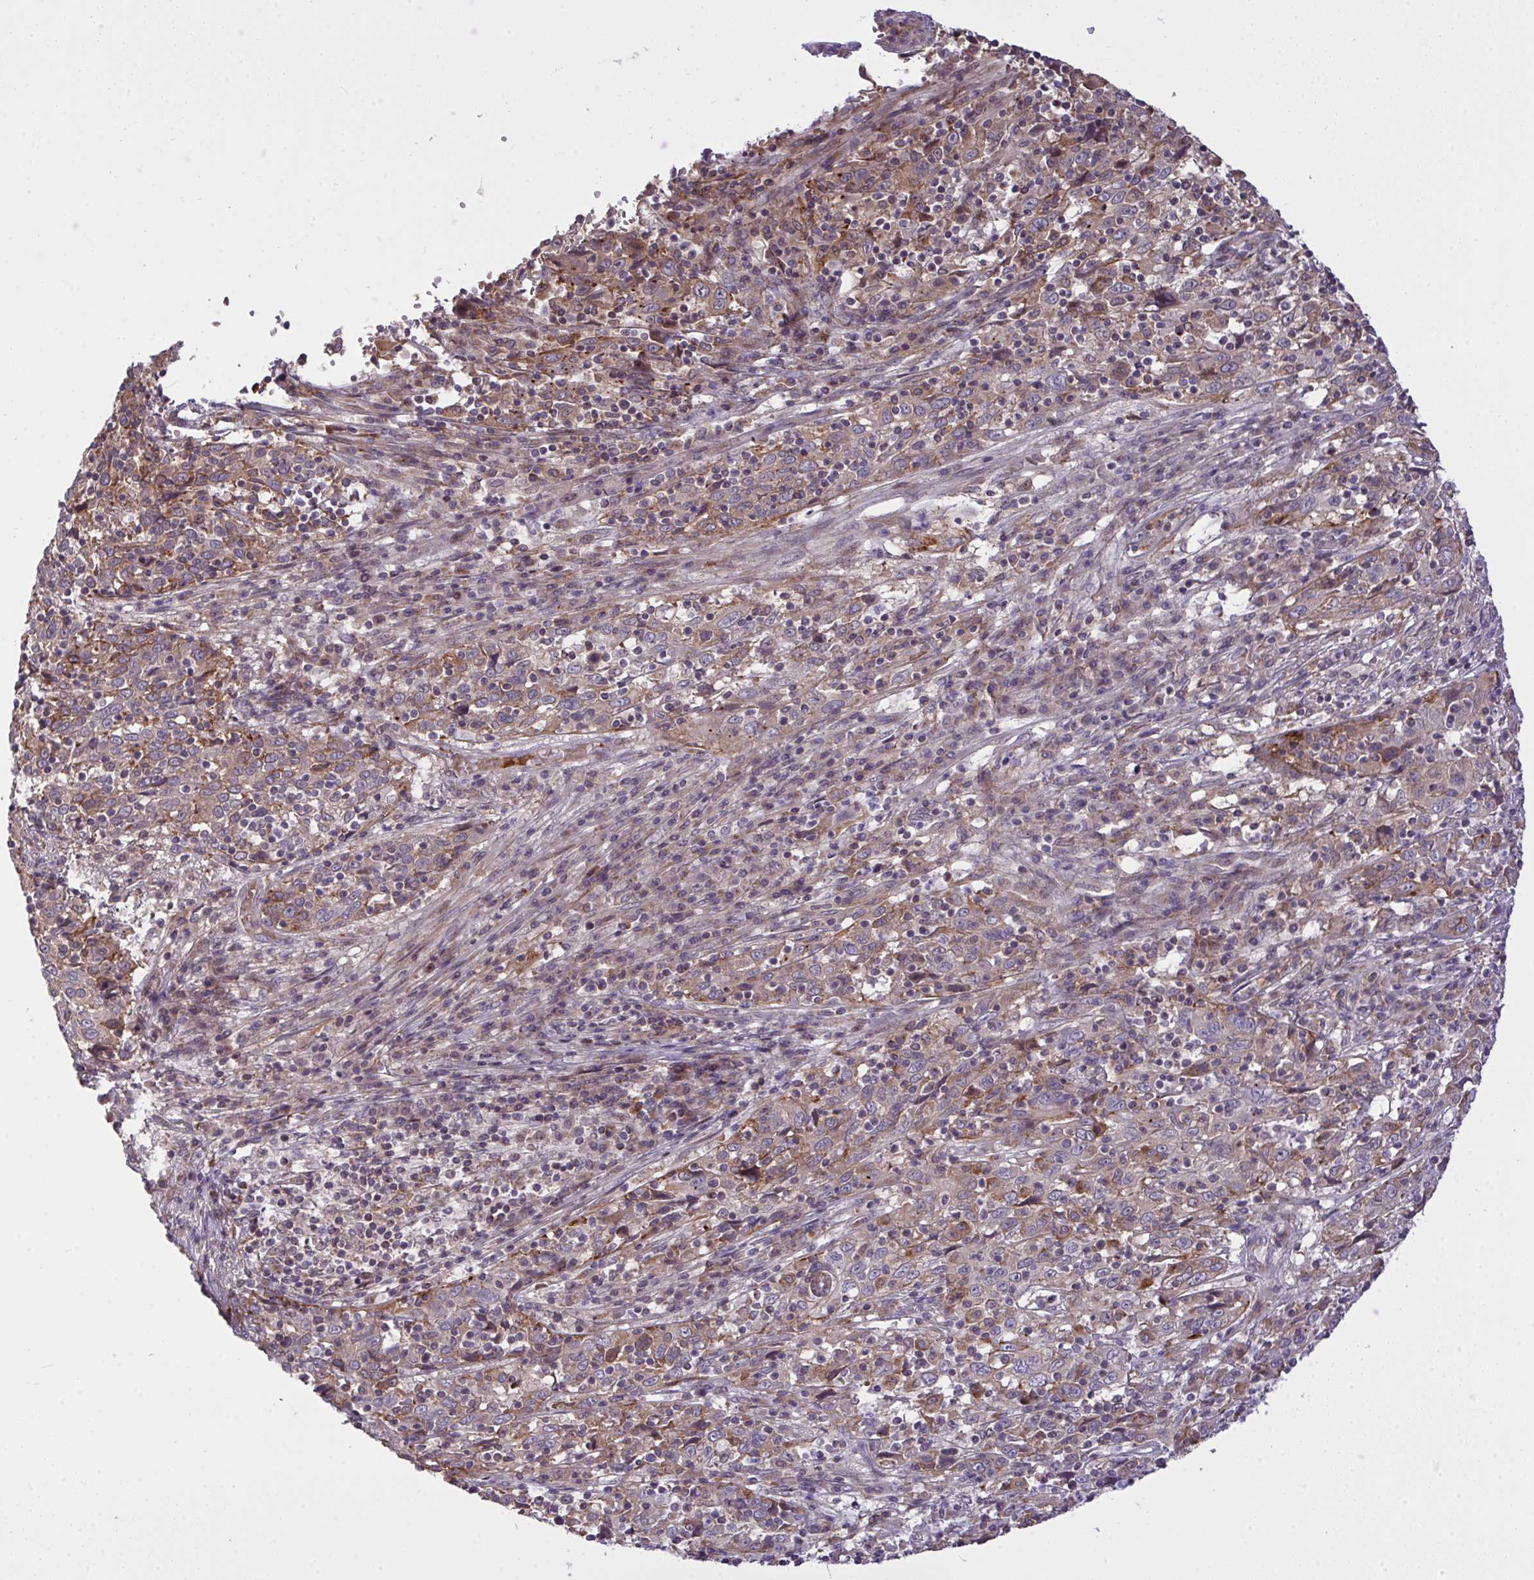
{"staining": {"intensity": "weak", "quantity": "25%-75%", "location": "cytoplasmic/membranous"}, "tissue": "cervical cancer", "cell_type": "Tumor cells", "image_type": "cancer", "snomed": [{"axis": "morphology", "description": "Squamous cell carcinoma, NOS"}, {"axis": "topography", "description": "Cervix"}], "caption": "A brown stain highlights weak cytoplasmic/membranous expression of a protein in human cervical cancer (squamous cell carcinoma) tumor cells. Ihc stains the protein of interest in brown and the nuclei are stained blue.", "gene": "SLC9A6", "patient": {"sex": "female", "age": 46}}